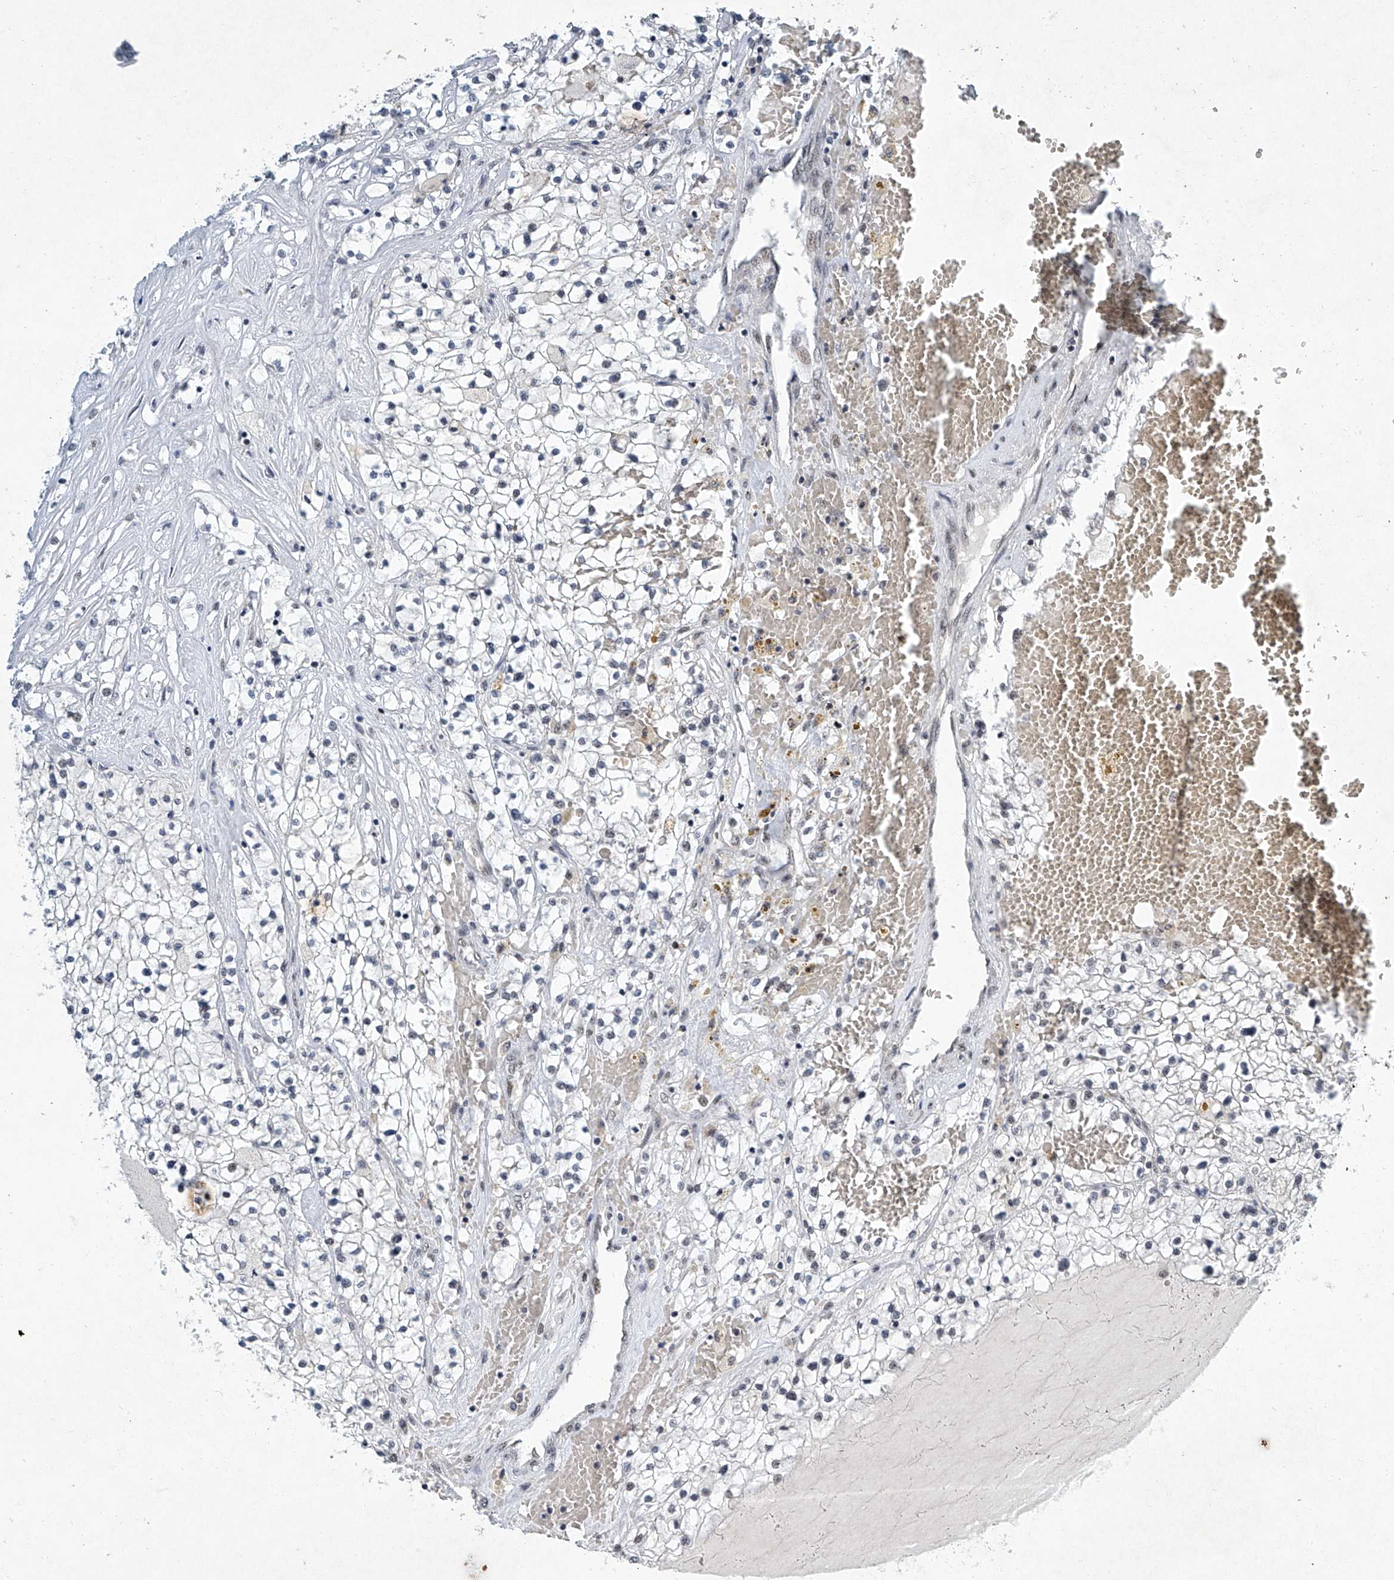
{"staining": {"intensity": "negative", "quantity": "none", "location": "none"}, "tissue": "renal cancer", "cell_type": "Tumor cells", "image_type": "cancer", "snomed": [{"axis": "morphology", "description": "Normal tissue, NOS"}, {"axis": "morphology", "description": "Adenocarcinoma, NOS"}, {"axis": "topography", "description": "Kidney"}], "caption": "The image displays no staining of tumor cells in adenocarcinoma (renal). Brightfield microscopy of immunohistochemistry (IHC) stained with DAB (3,3'-diaminobenzidine) (brown) and hematoxylin (blue), captured at high magnification.", "gene": "TFDP1", "patient": {"sex": "male", "age": 68}}